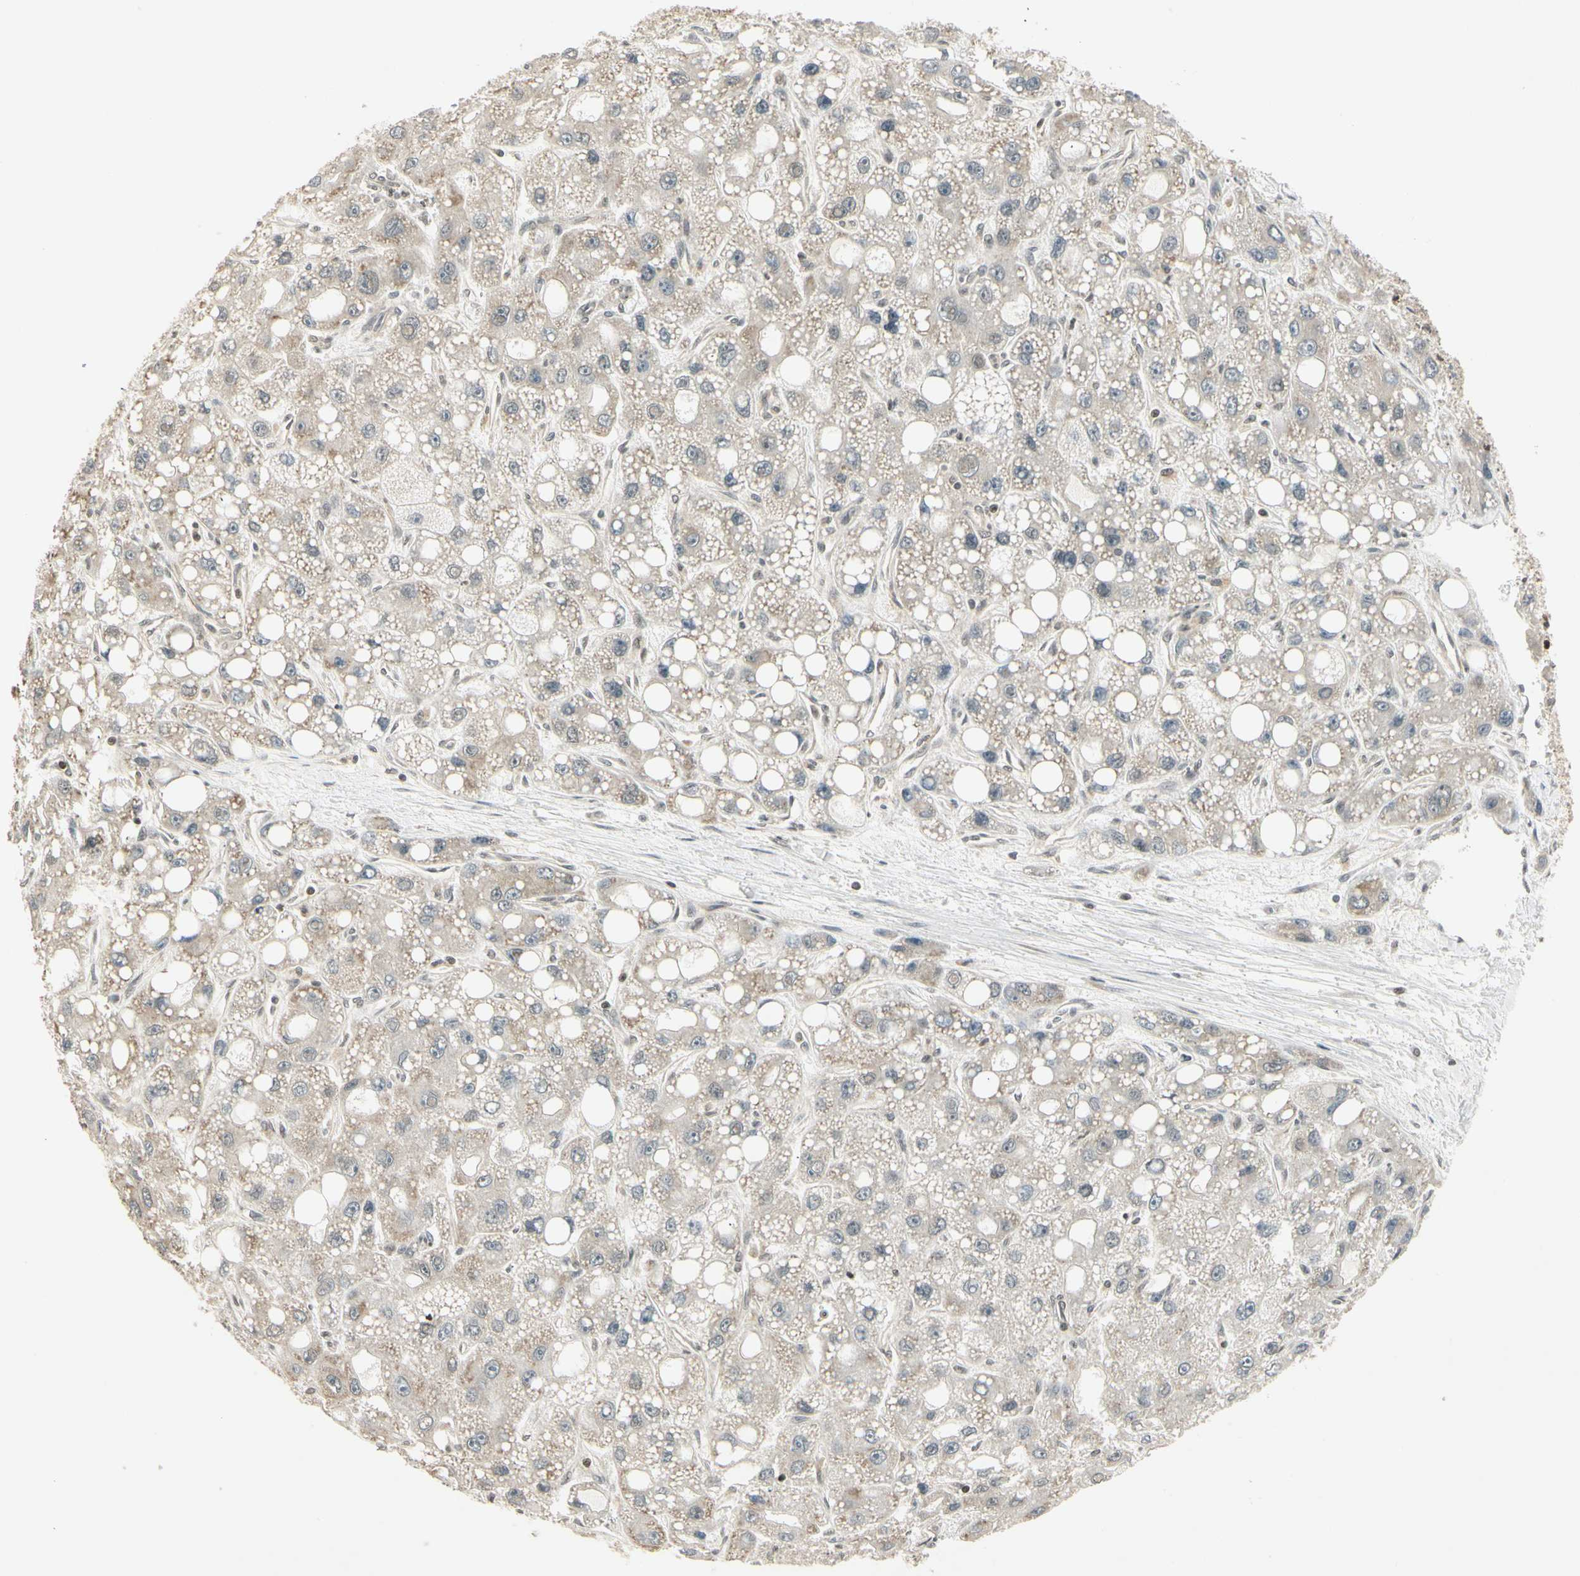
{"staining": {"intensity": "weak", "quantity": "25%-75%", "location": "cytoplasmic/membranous"}, "tissue": "liver cancer", "cell_type": "Tumor cells", "image_type": "cancer", "snomed": [{"axis": "morphology", "description": "Carcinoma, Hepatocellular, NOS"}, {"axis": "topography", "description": "Liver"}], "caption": "Brown immunohistochemical staining in human liver hepatocellular carcinoma displays weak cytoplasmic/membranous expression in approximately 25%-75% of tumor cells.", "gene": "SMN2", "patient": {"sex": "male", "age": 55}}